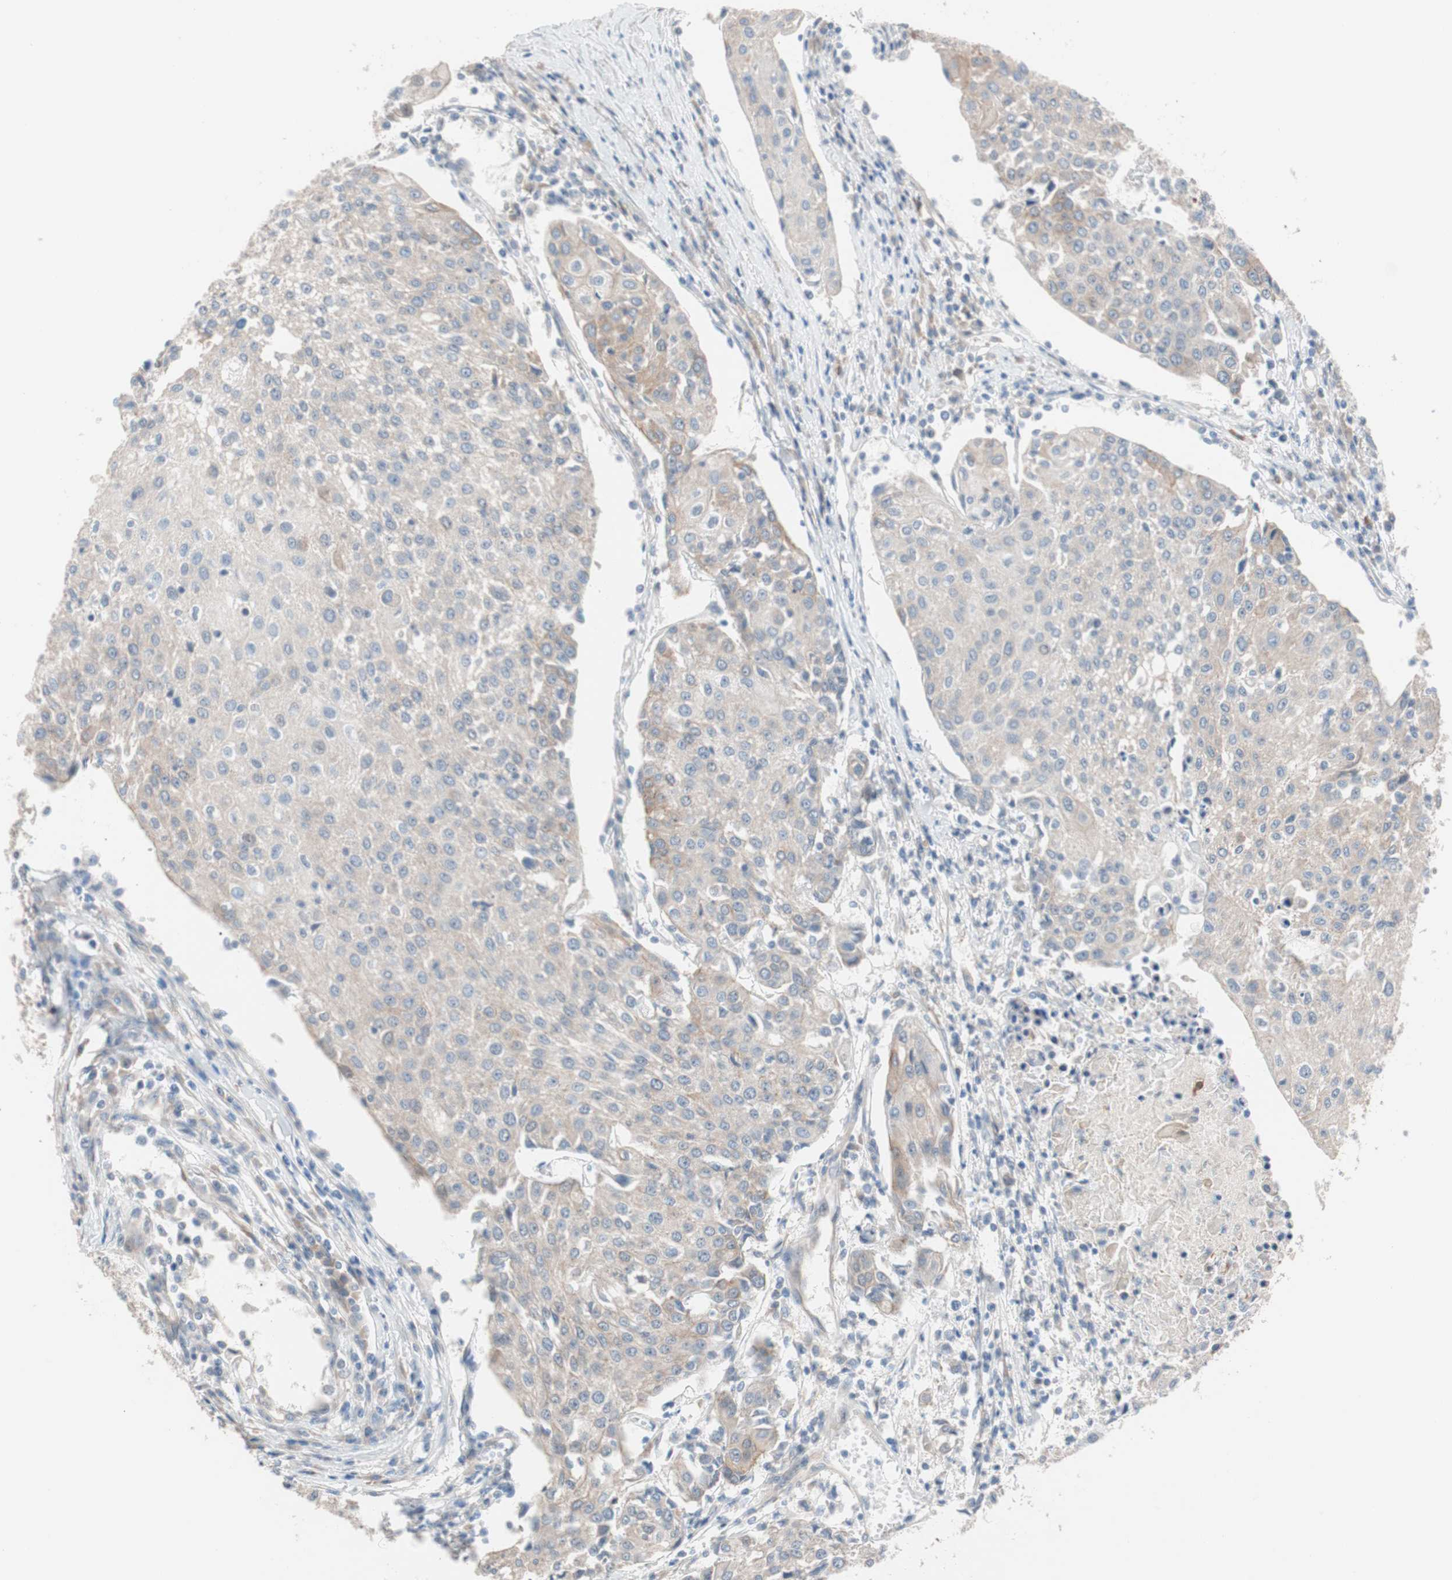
{"staining": {"intensity": "weak", "quantity": "25%-75%", "location": "cytoplasmic/membranous"}, "tissue": "urothelial cancer", "cell_type": "Tumor cells", "image_type": "cancer", "snomed": [{"axis": "morphology", "description": "Urothelial carcinoma, High grade"}, {"axis": "topography", "description": "Urinary bladder"}], "caption": "Brown immunohistochemical staining in human urothelial cancer shows weak cytoplasmic/membranous staining in about 25%-75% of tumor cells. (DAB = brown stain, brightfield microscopy at high magnification).", "gene": "SMG1", "patient": {"sex": "female", "age": 85}}